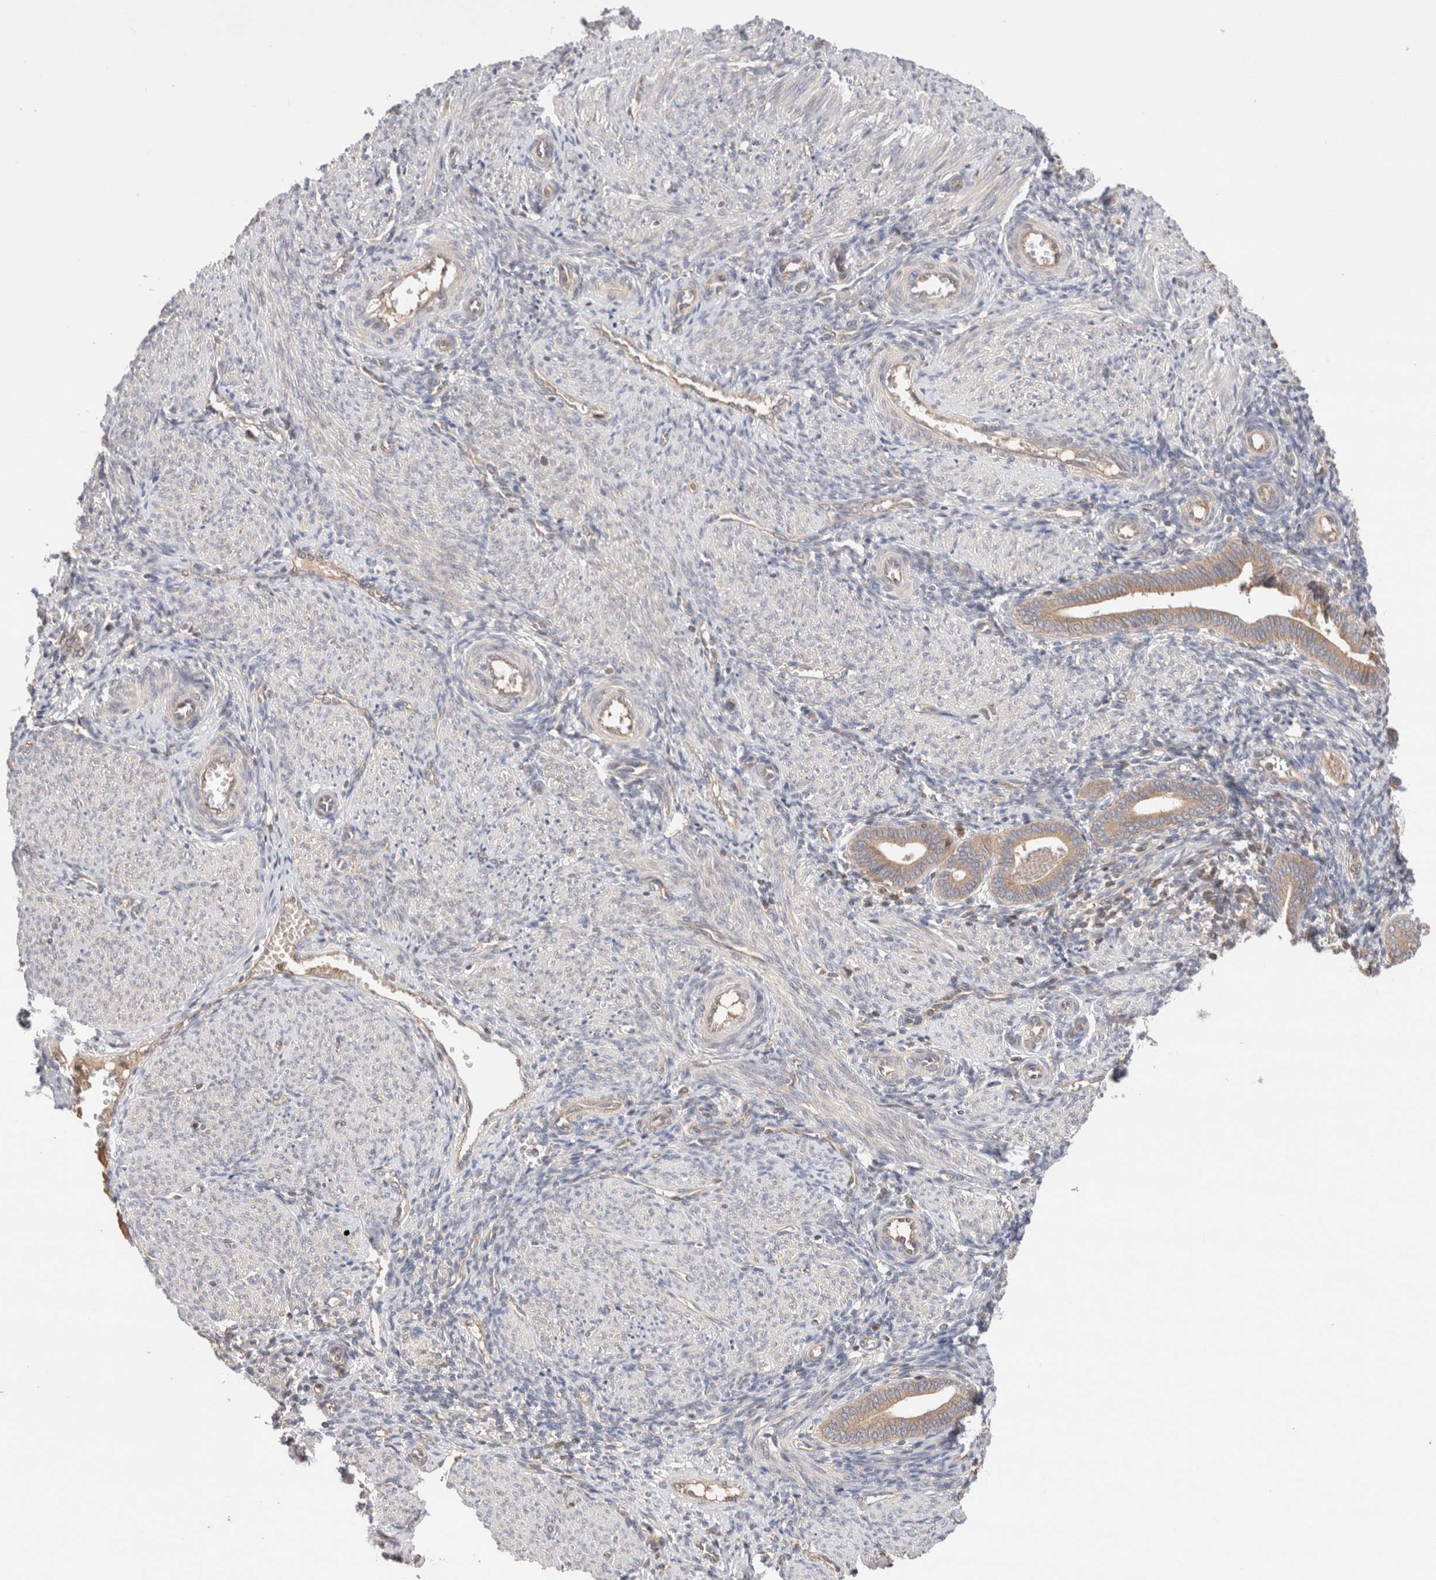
{"staining": {"intensity": "weak", "quantity": ">75%", "location": "cytoplasmic/membranous"}, "tissue": "endometrium", "cell_type": "Cells in endometrial stroma", "image_type": "normal", "snomed": [{"axis": "morphology", "description": "Normal tissue, NOS"}, {"axis": "topography", "description": "Uterus"}, {"axis": "topography", "description": "Endometrium"}], "caption": "Protein analysis of benign endometrium exhibits weak cytoplasmic/membranous positivity in approximately >75% of cells in endometrial stroma.", "gene": "SIKE1", "patient": {"sex": "female", "age": 33}}